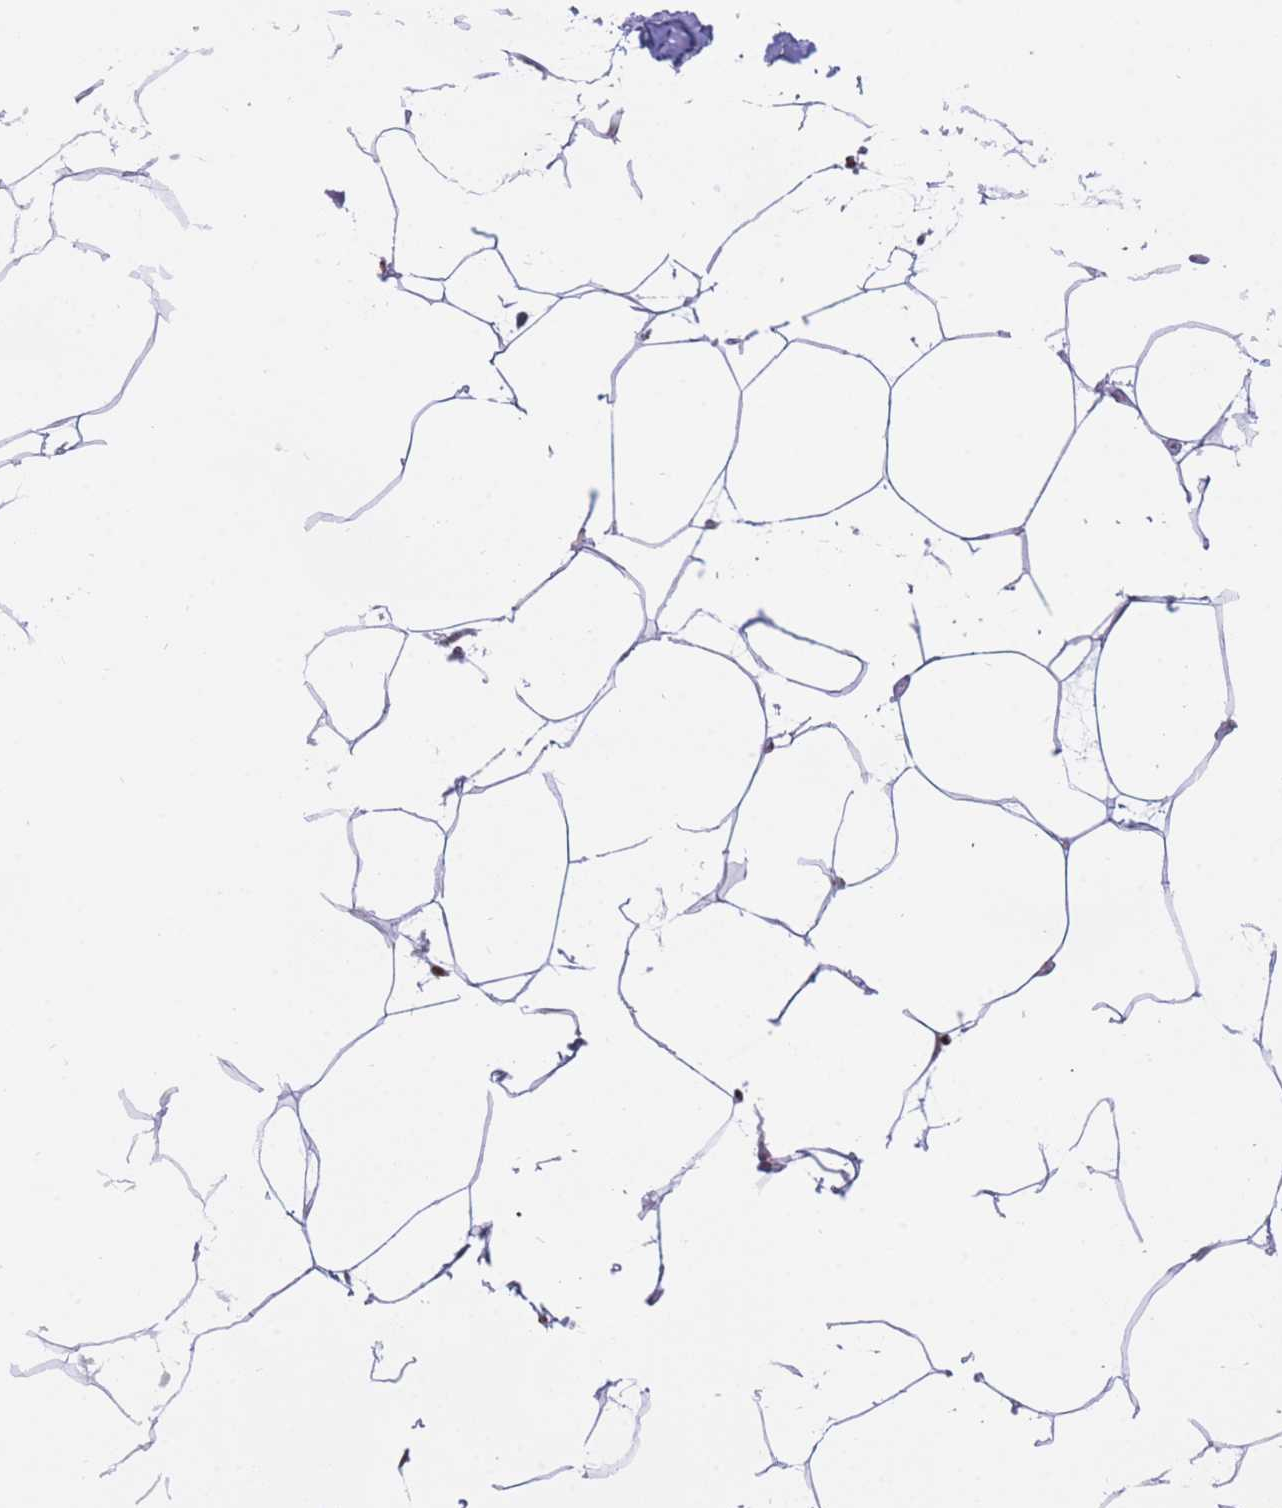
{"staining": {"intensity": "negative", "quantity": "none", "location": "none"}, "tissue": "adipose tissue", "cell_type": "Adipocytes", "image_type": "normal", "snomed": [{"axis": "morphology", "description": "Normal tissue, NOS"}, {"axis": "topography", "description": "Adipose tissue"}], "caption": "The immunohistochemistry (IHC) histopathology image has no significant staining in adipocytes of adipose tissue. (Brightfield microscopy of DAB (3,3'-diaminobenzidine) immunohistochemistry (IHC) at high magnification).", "gene": "FAM153A", "patient": {"sex": "female", "age": 37}}